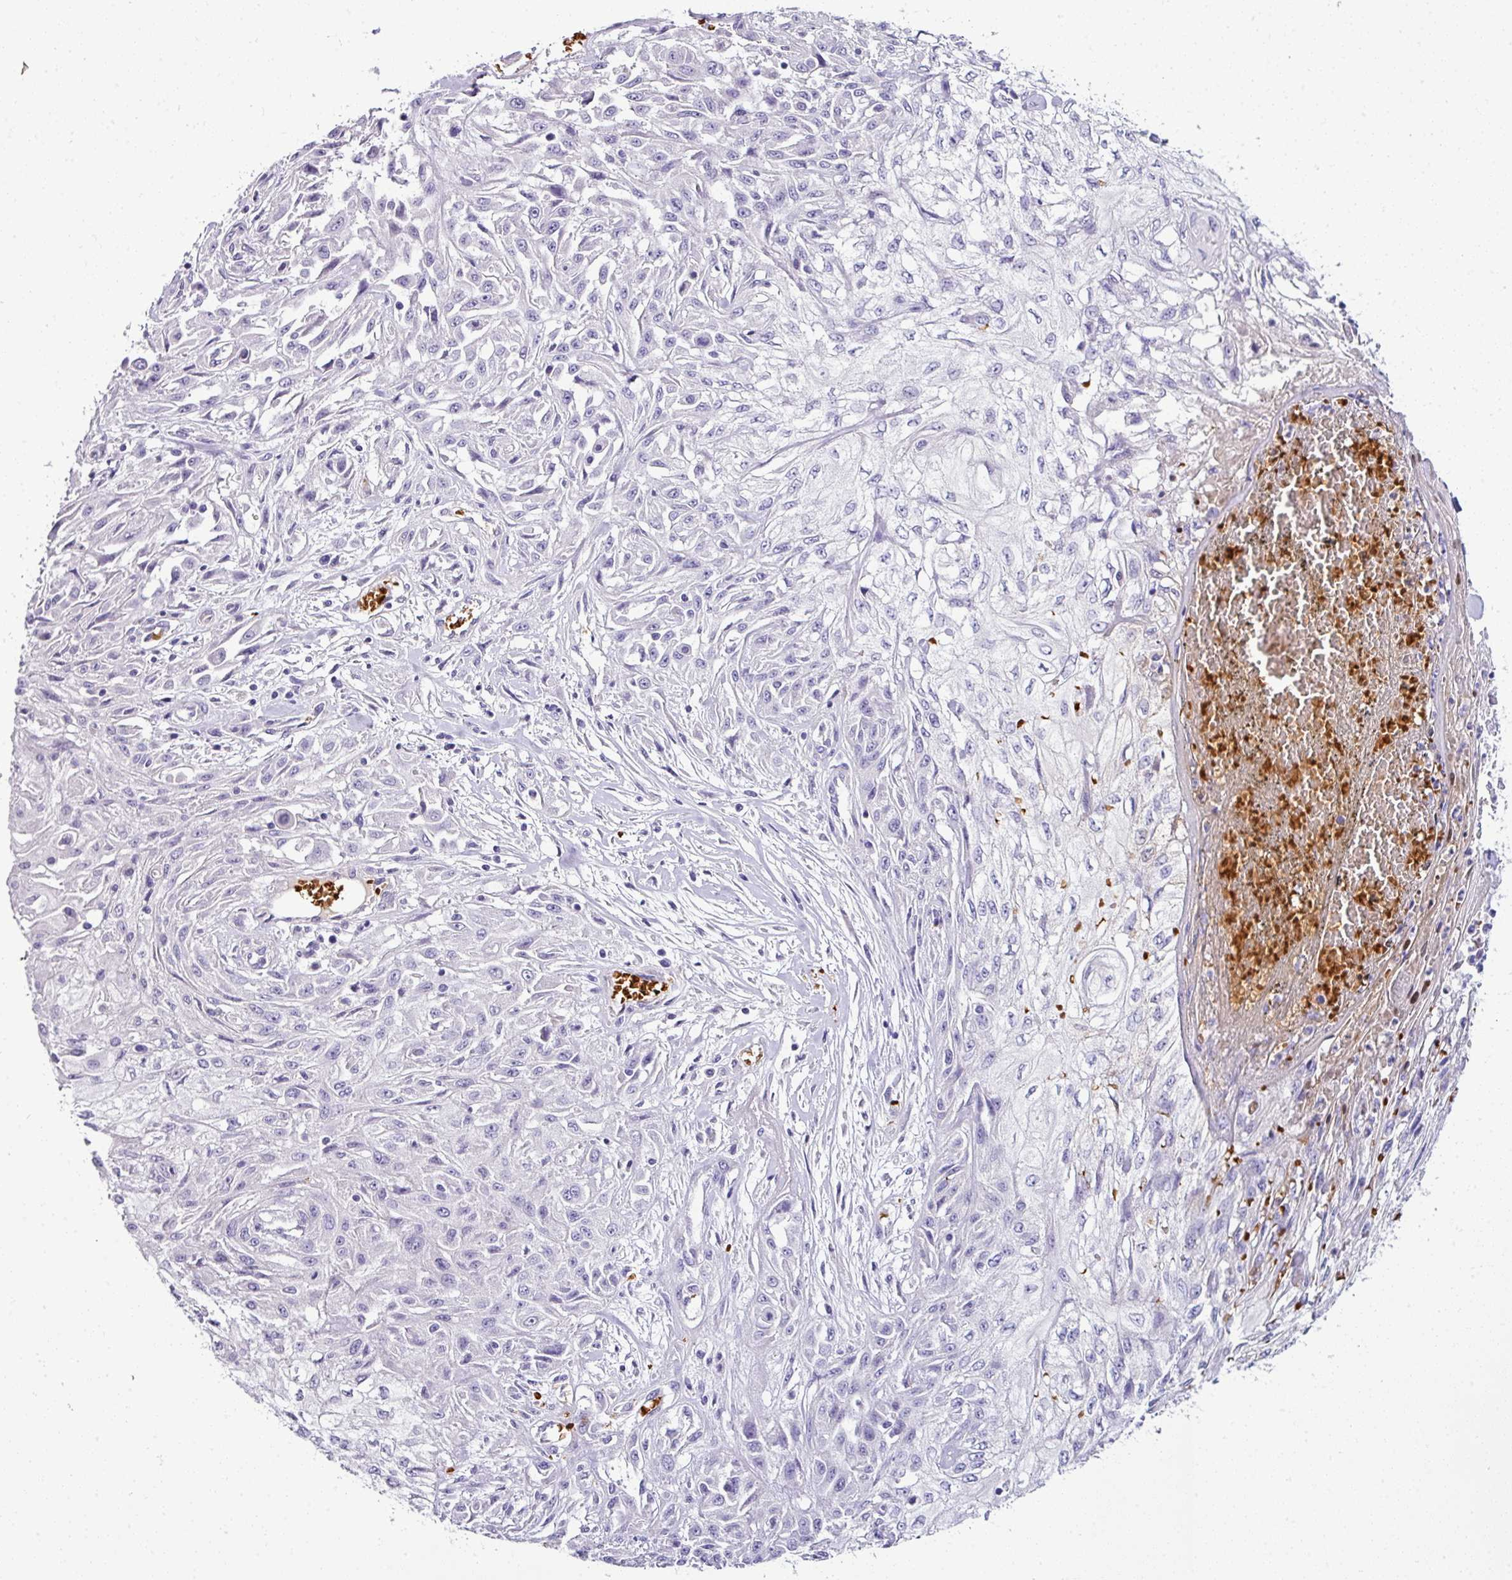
{"staining": {"intensity": "negative", "quantity": "none", "location": "none"}, "tissue": "skin cancer", "cell_type": "Tumor cells", "image_type": "cancer", "snomed": [{"axis": "morphology", "description": "Squamous cell carcinoma, NOS"}, {"axis": "morphology", "description": "Squamous cell carcinoma, metastatic, NOS"}, {"axis": "topography", "description": "Skin"}, {"axis": "topography", "description": "Lymph node"}], "caption": "Tumor cells show no significant staining in skin cancer (metastatic squamous cell carcinoma).", "gene": "NAPSA", "patient": {"sex": "male", "age": 75}}